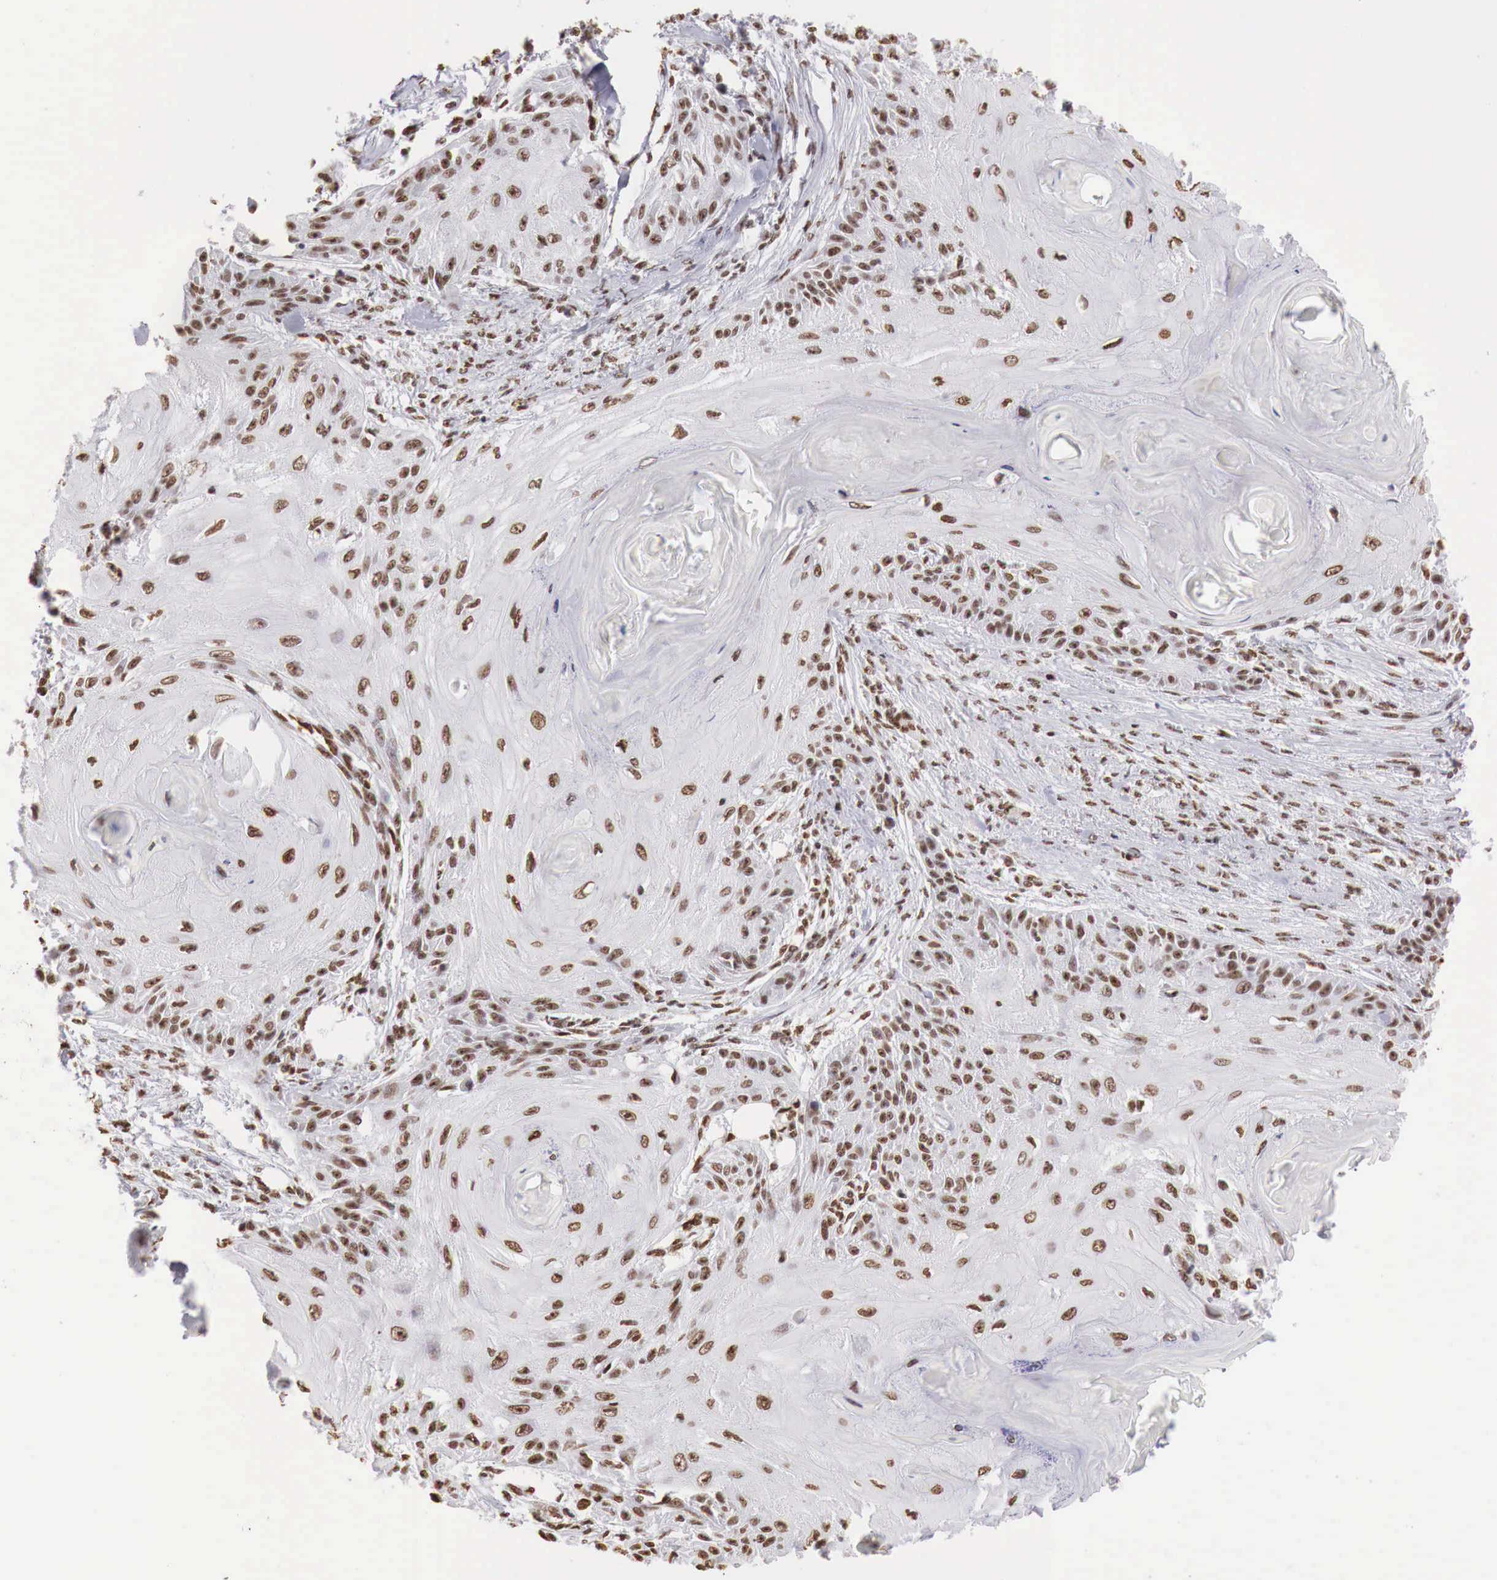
{"staining": {"intensity": "strong", "quantity": ">75%", "location": "nuclear"}, "tissue": "skin cancer", "cell_type": "Tumor cells", "image_type": "cancer", "snomed": [{"axis": "morphology", "description": "Squamous cell carcinoma, NOS"}, {"axis": "topography", "description": "Skin"}], "caption": "IHC (DAB) staining of human squamous cell carcinoma (skin) exhibits strong nuclear protein expression in about >75% of tumor cells.", "gene": "DKC1", "patient": {"sex": "female", "age": 88}}